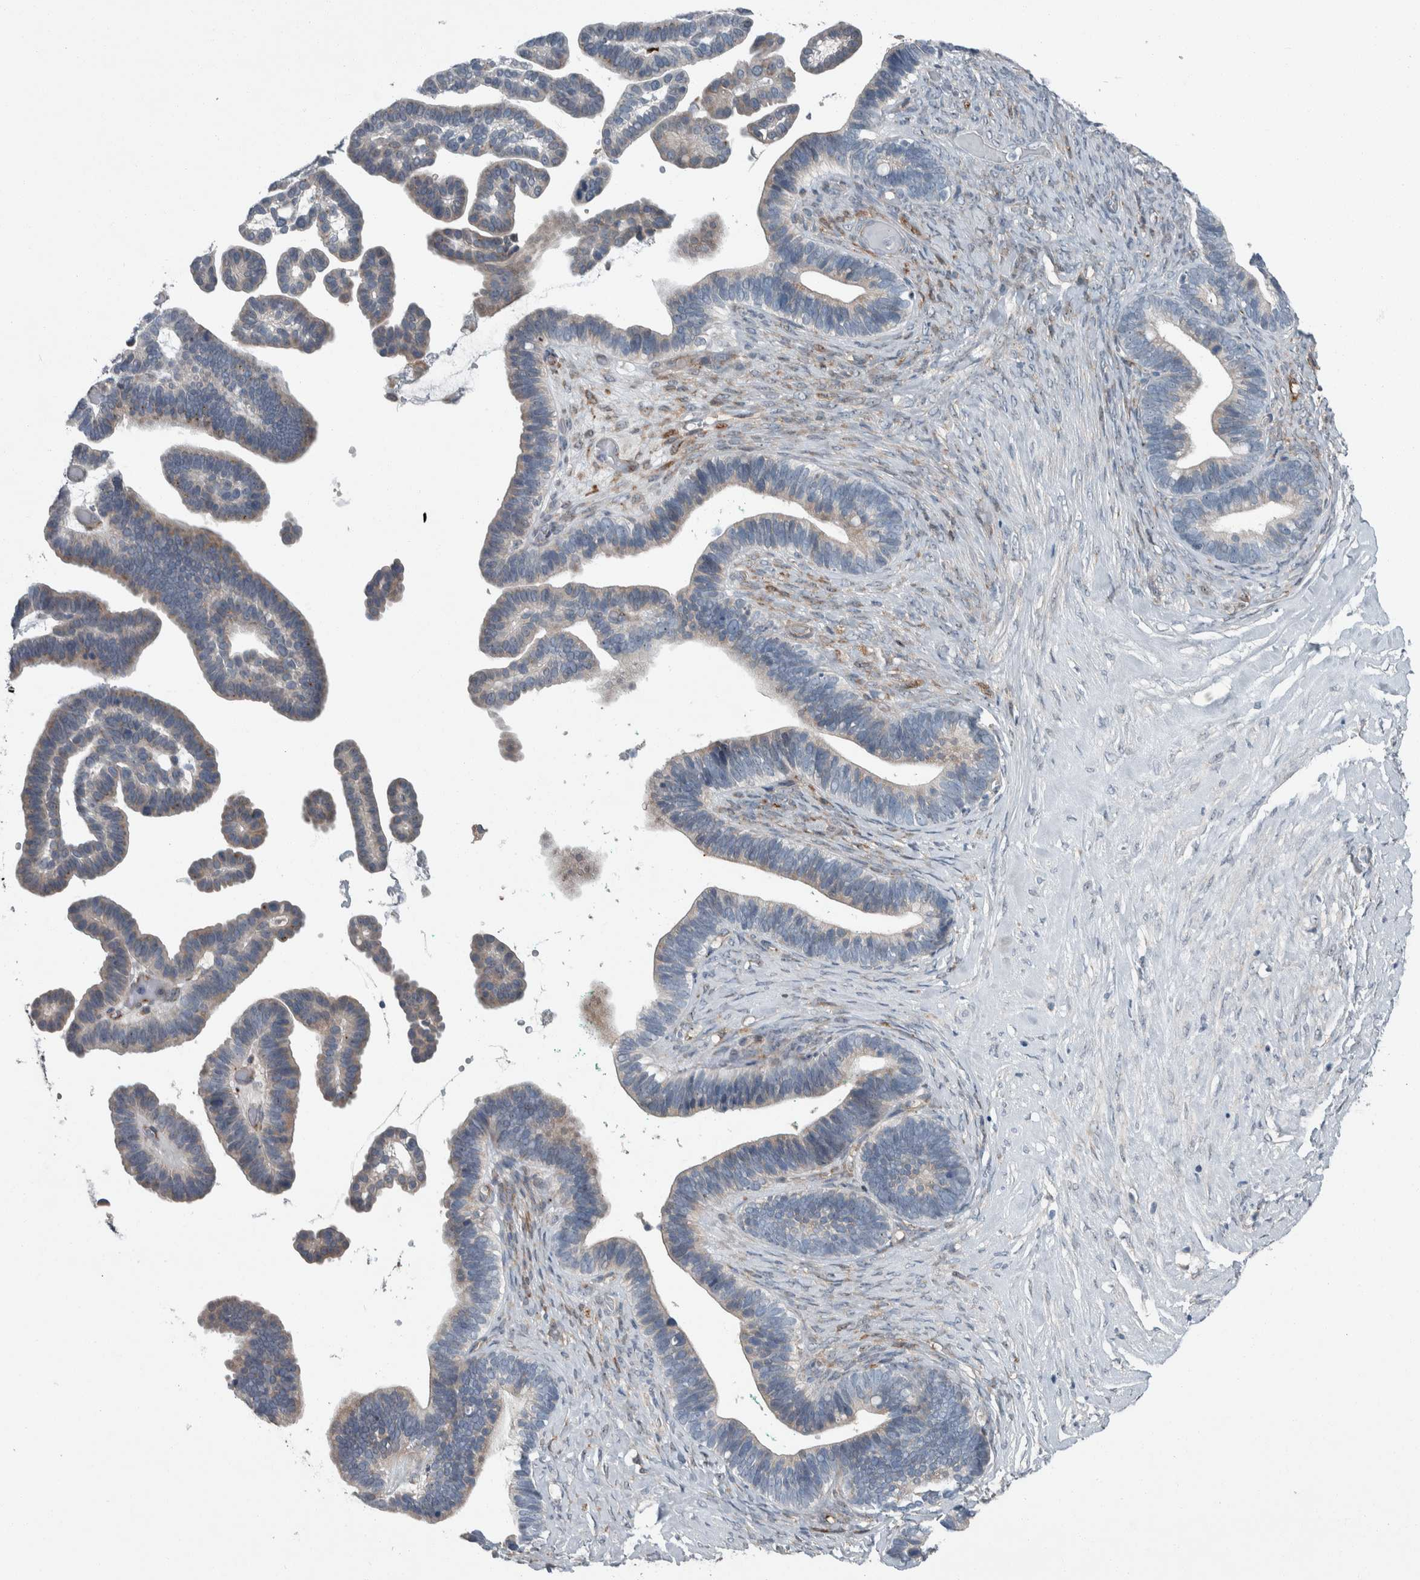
{"staining": {"intensity": "negative", "quantity": "none", "location": "none"}, "tissue": "ovarian cancer", "cell_type": "Tumor cells", "image_type": "cancer", "snomed": [{"axis": "morphology", "description": "Cystadenocarcinoma, serous, NOS"}, {"axis": "topography", "description": "Ovary"}], "caption": "DAB immunohistochemical staining of human ovarian cancer demonstrates no significant expression in tumor cells. (Stains: DAB (3,3'-diaminobenzidine) IHC with hematoxylin counter stain, Microscopy: brightfield microscopy at high magnification).", "gene": "USP25", "patient": {"sex": "female", "age": 56}}